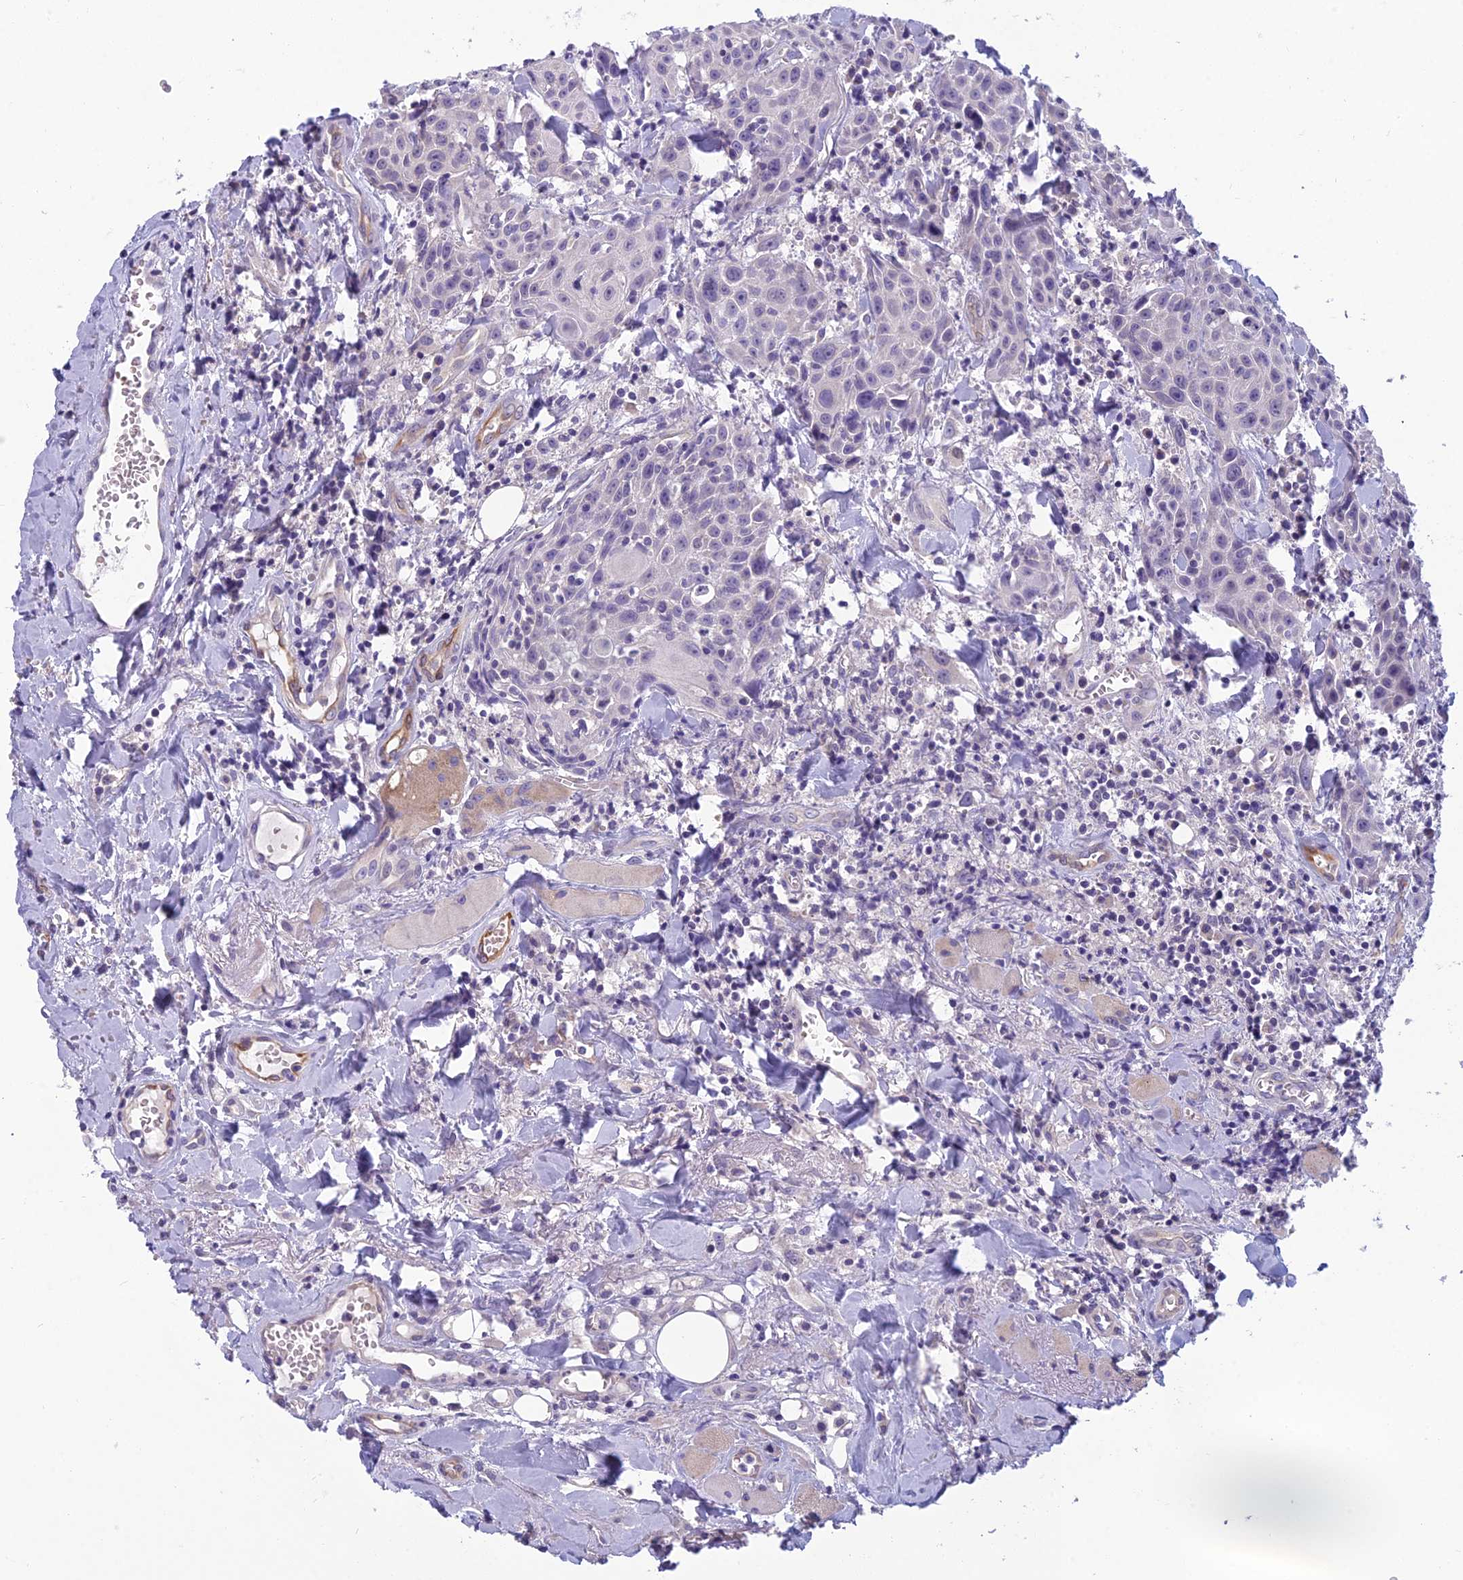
{"staining": {"intensity": "negative", "quantity": "none", "location": "none"}, "tissue": "head and neck cancer", "cell_type": "Tumor cells", "image_type": "cancer", "snomed": [{"axis": "morphology", "description": "Squamous cell carcinoma, NOS"}, {"axis": "topography", "description": "Oral tissue"}, {"axis": "topography", "description": "Head-Neck"}], "caption": "Tumor cells are negative for brown protein staining in head and neck cancer.", "gene": "RBM41", "patient": {"sex": "female", "age": 82}}